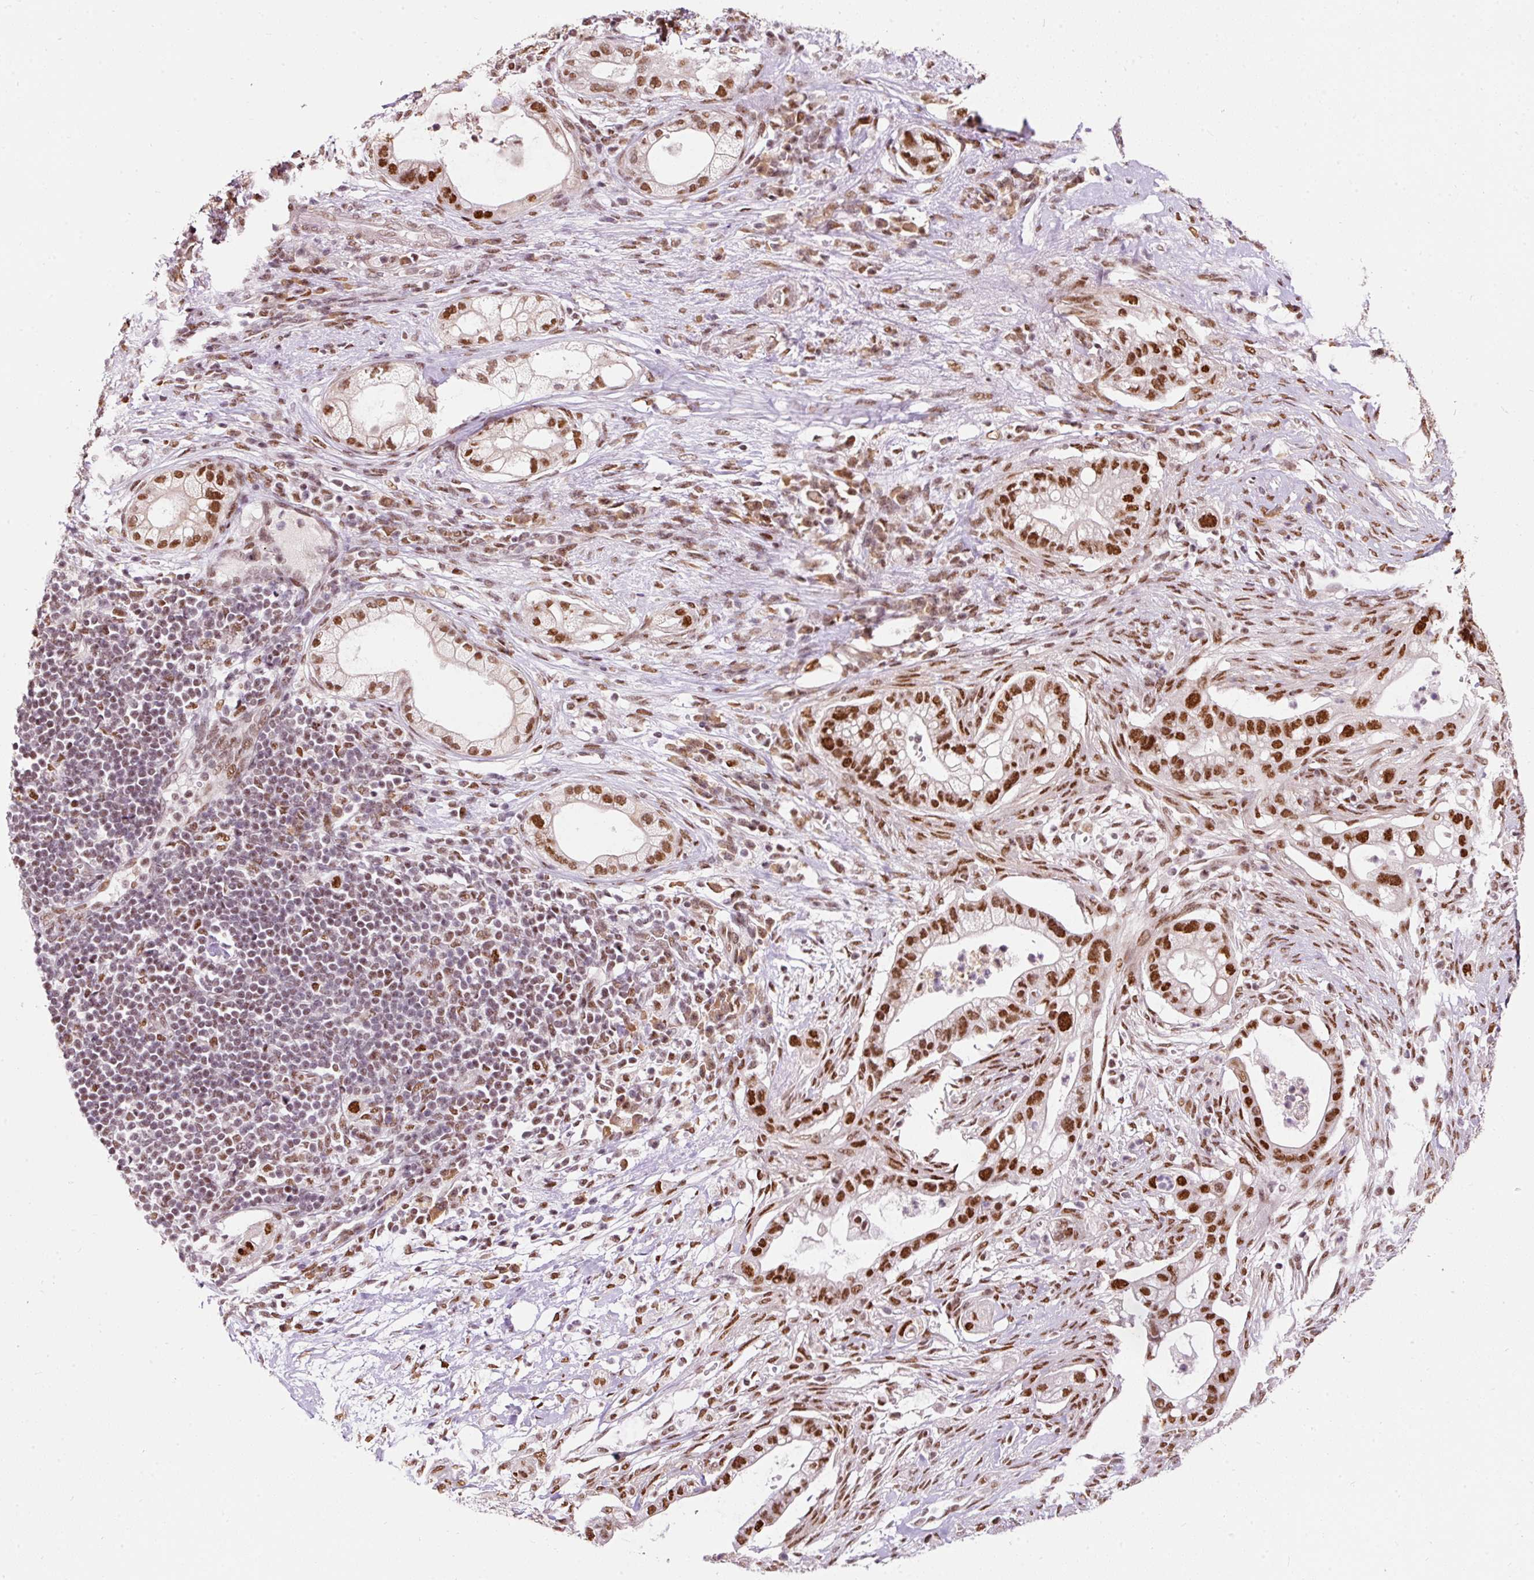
{"staining": {"intensity": "strong", "quantity": ">75%", "location": "nuclear"}, "tissue": "pancreatic cancer", "cell_type": "Tumor cells", "image_type": "cancer", "snomed": [{"axis": "morphology", "description": "Adenocarcinoma, NOS"}, {"axis": "topography", "description": "Pancreas"}], "caption": "Immunohistochemistry micrograph of neoplastic tissue: human adenocarcinoma (pancreatic) stained using IHC demonstrates high levels of strong protein expression localized specifically in the nuclear of tumor cells, appearing as a nuclear brown color.", "gene": "HNRNPC", "patient": {"sex": "male", "age": 44}}